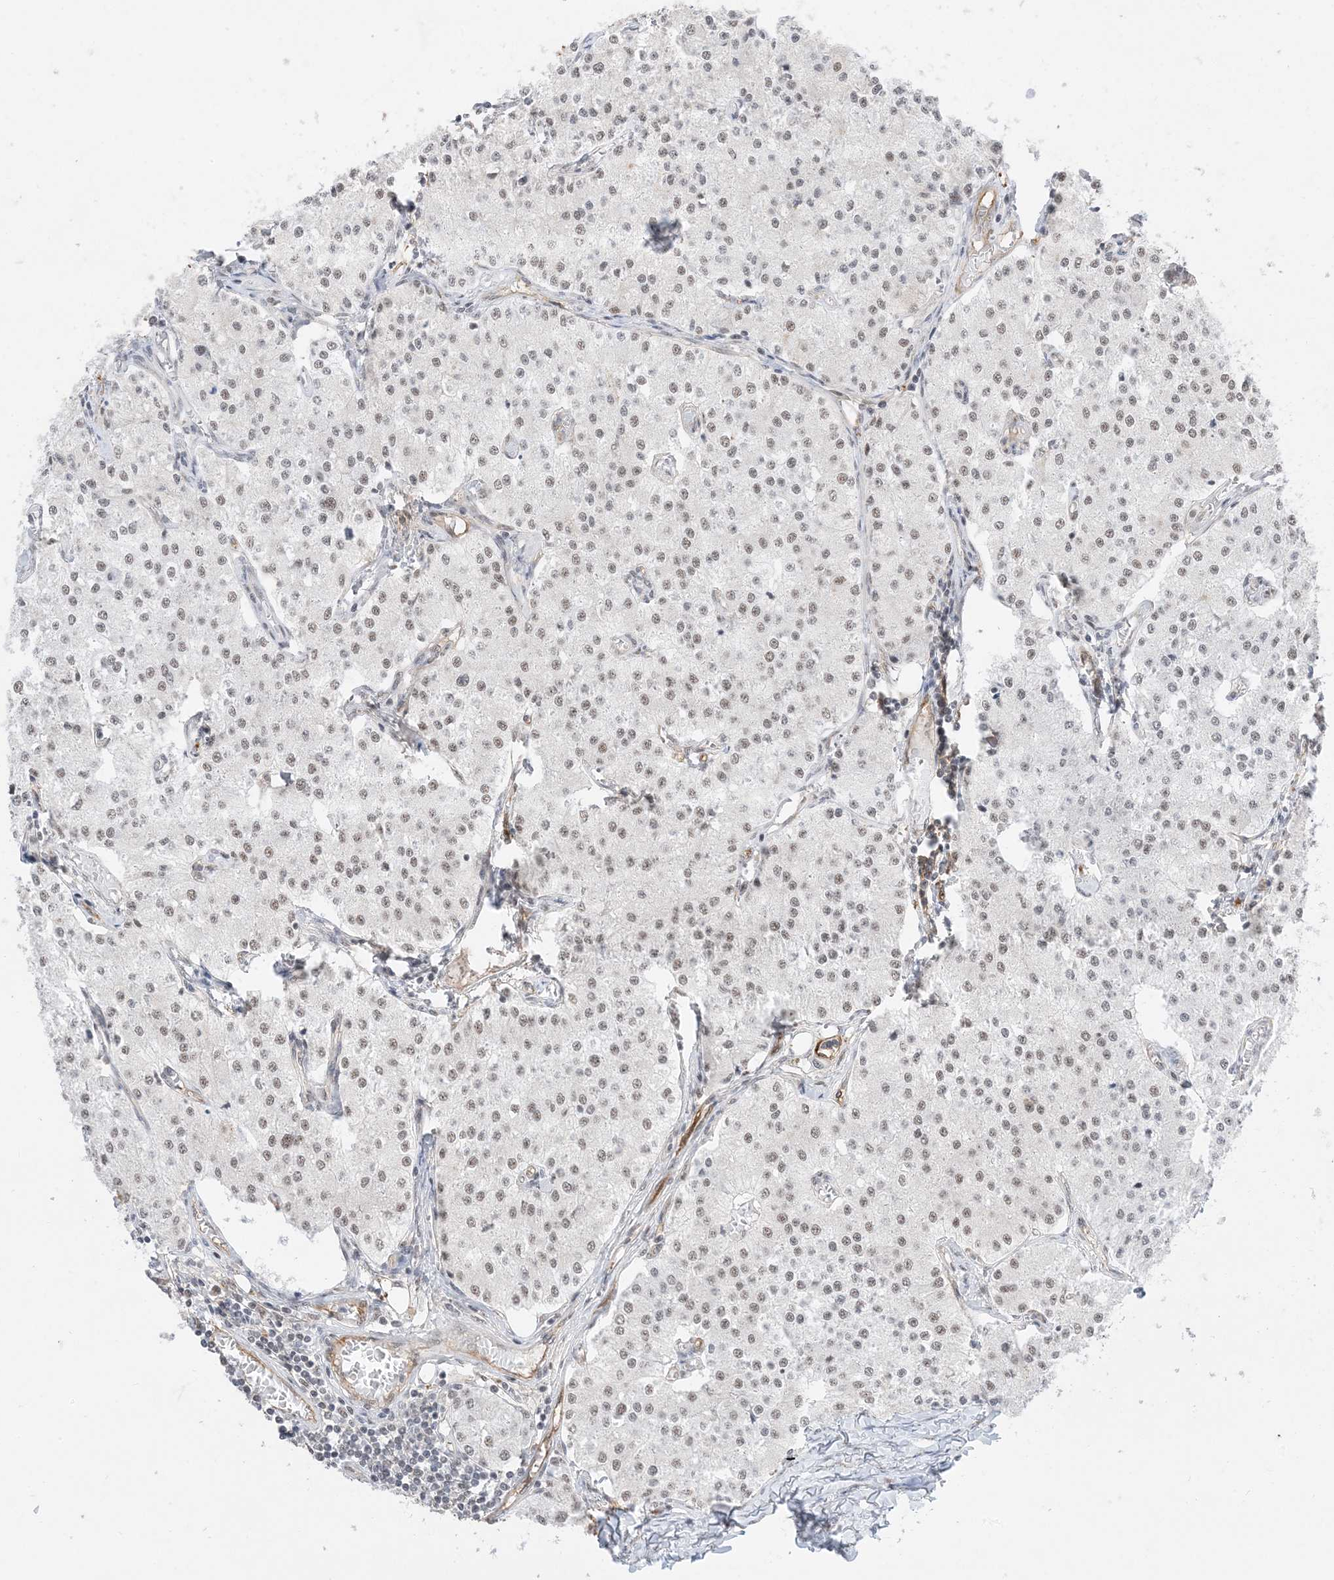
{"staining": {"intensity": "weak", "quantity": "25%-75%", "location": "nuclear"}, "tissue": "carcinoid", "cell_type": "Tumor cells", "image_type": "cancer", "snomed": [{"axis": "morphology", "description": "Carcinoid, malignant, NOS"}, {"axis": "topography", "description": "Colon"}], "caption": "The immunohistochemical stain highlights weak nuclear expression in tumor cells of carcinoid tissue. The protein is shown in brown color, while the nuclei are stained blue.", "gene": "SF3A3", "patient": {"sex": "female", "age": 52}}